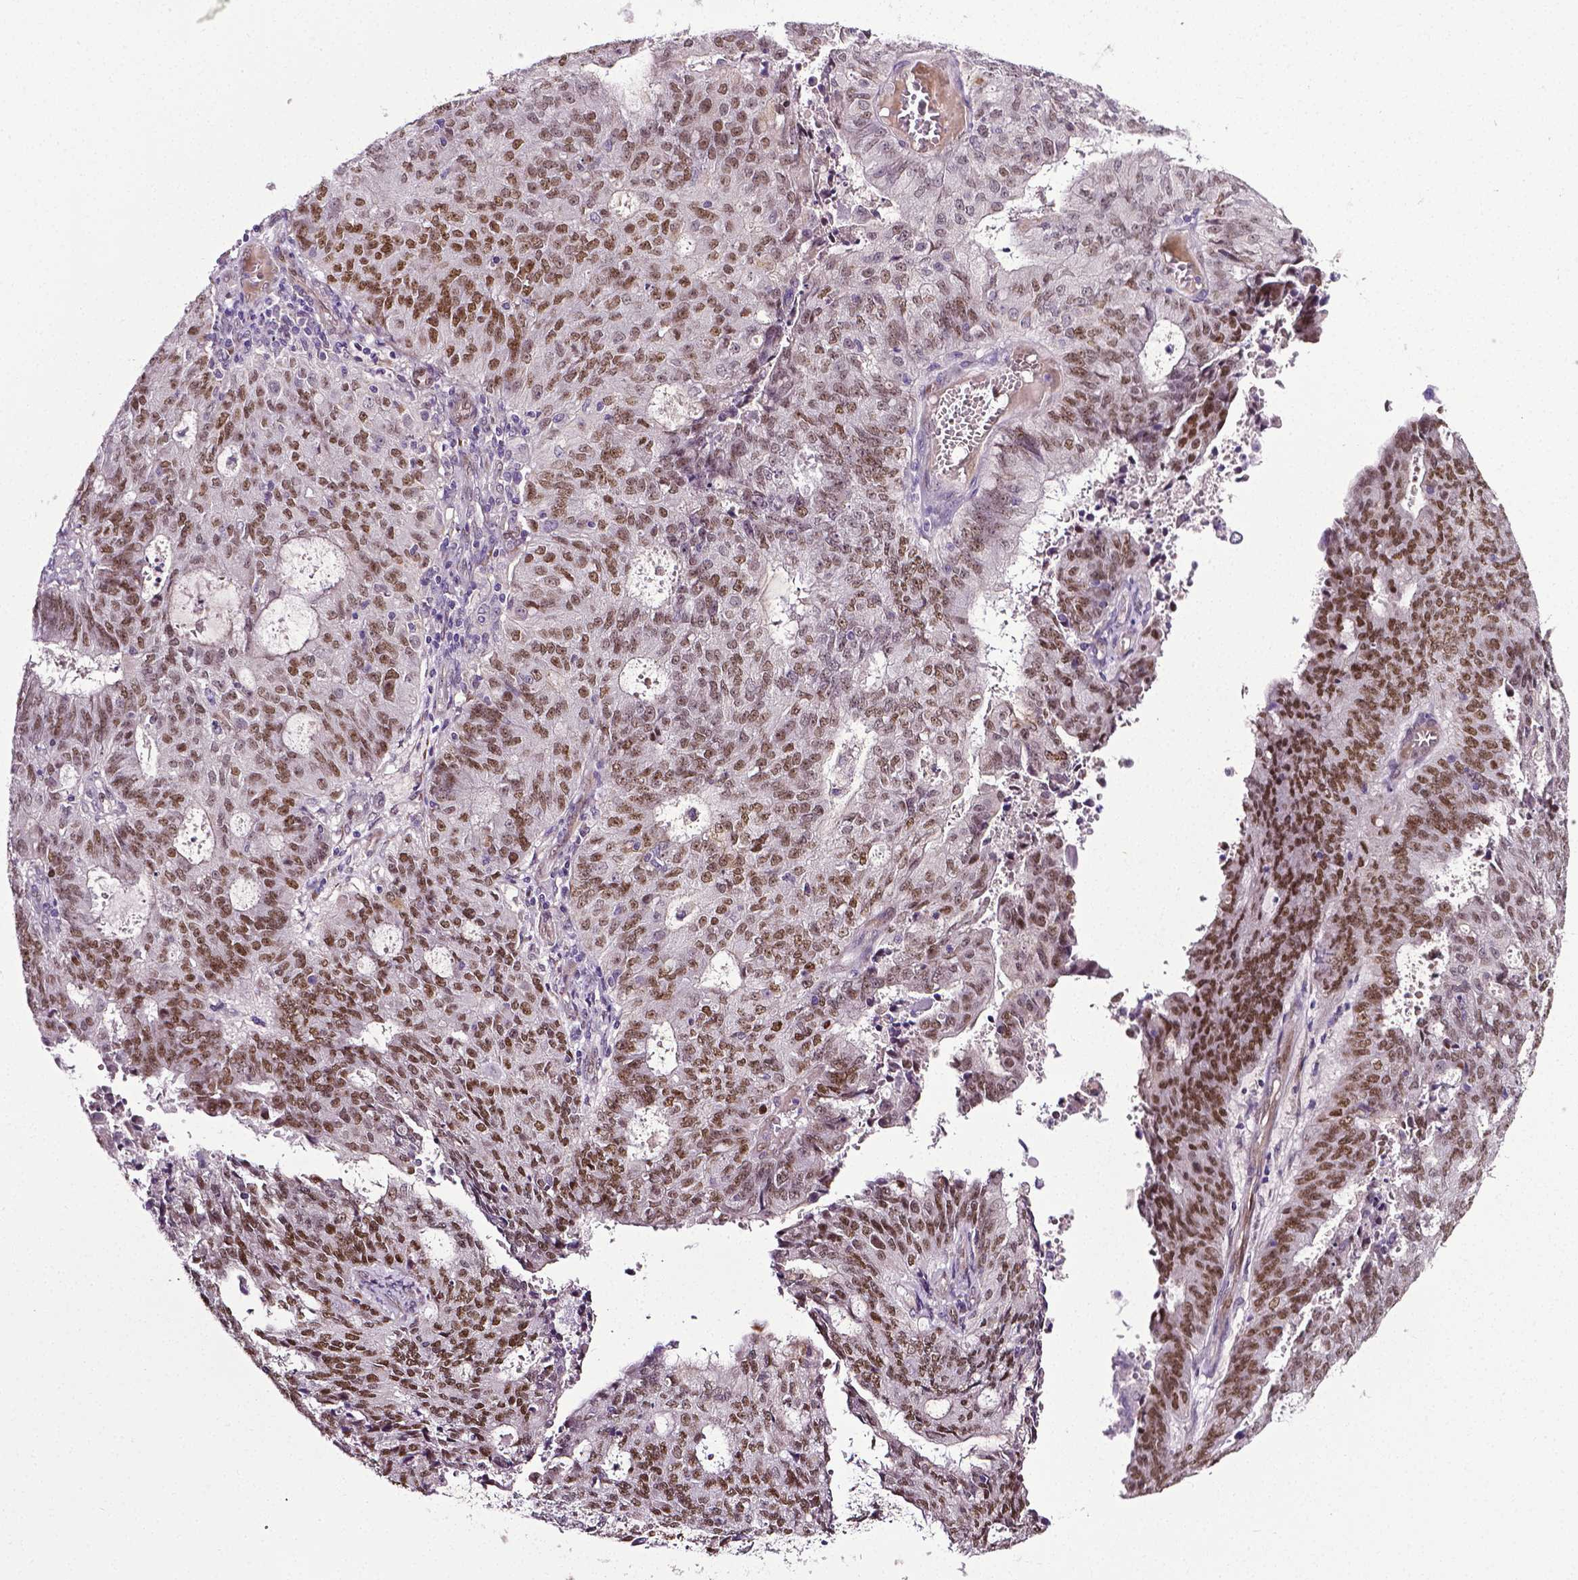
{"staining": {"intensity": "moderate", "quantity": ">75%", "location": "nuclear"}, "tissue": "endometrial cancer", "cell_type": "Tumor cells", "image_type": "cancer", "snomed": [{"axis": "morphology", "description": "Adenocarcinoma, NOS"}, {"axis": "topography", "description": "Endometrium"}], "caption": "Moderate nuclear expression for a protein is appreciated in approximately >75% of tumor cells of endometrial adenocarcinoma using IHC.", "gene": "PTGER3", "patient": {"sex": "female", "age": 82}}